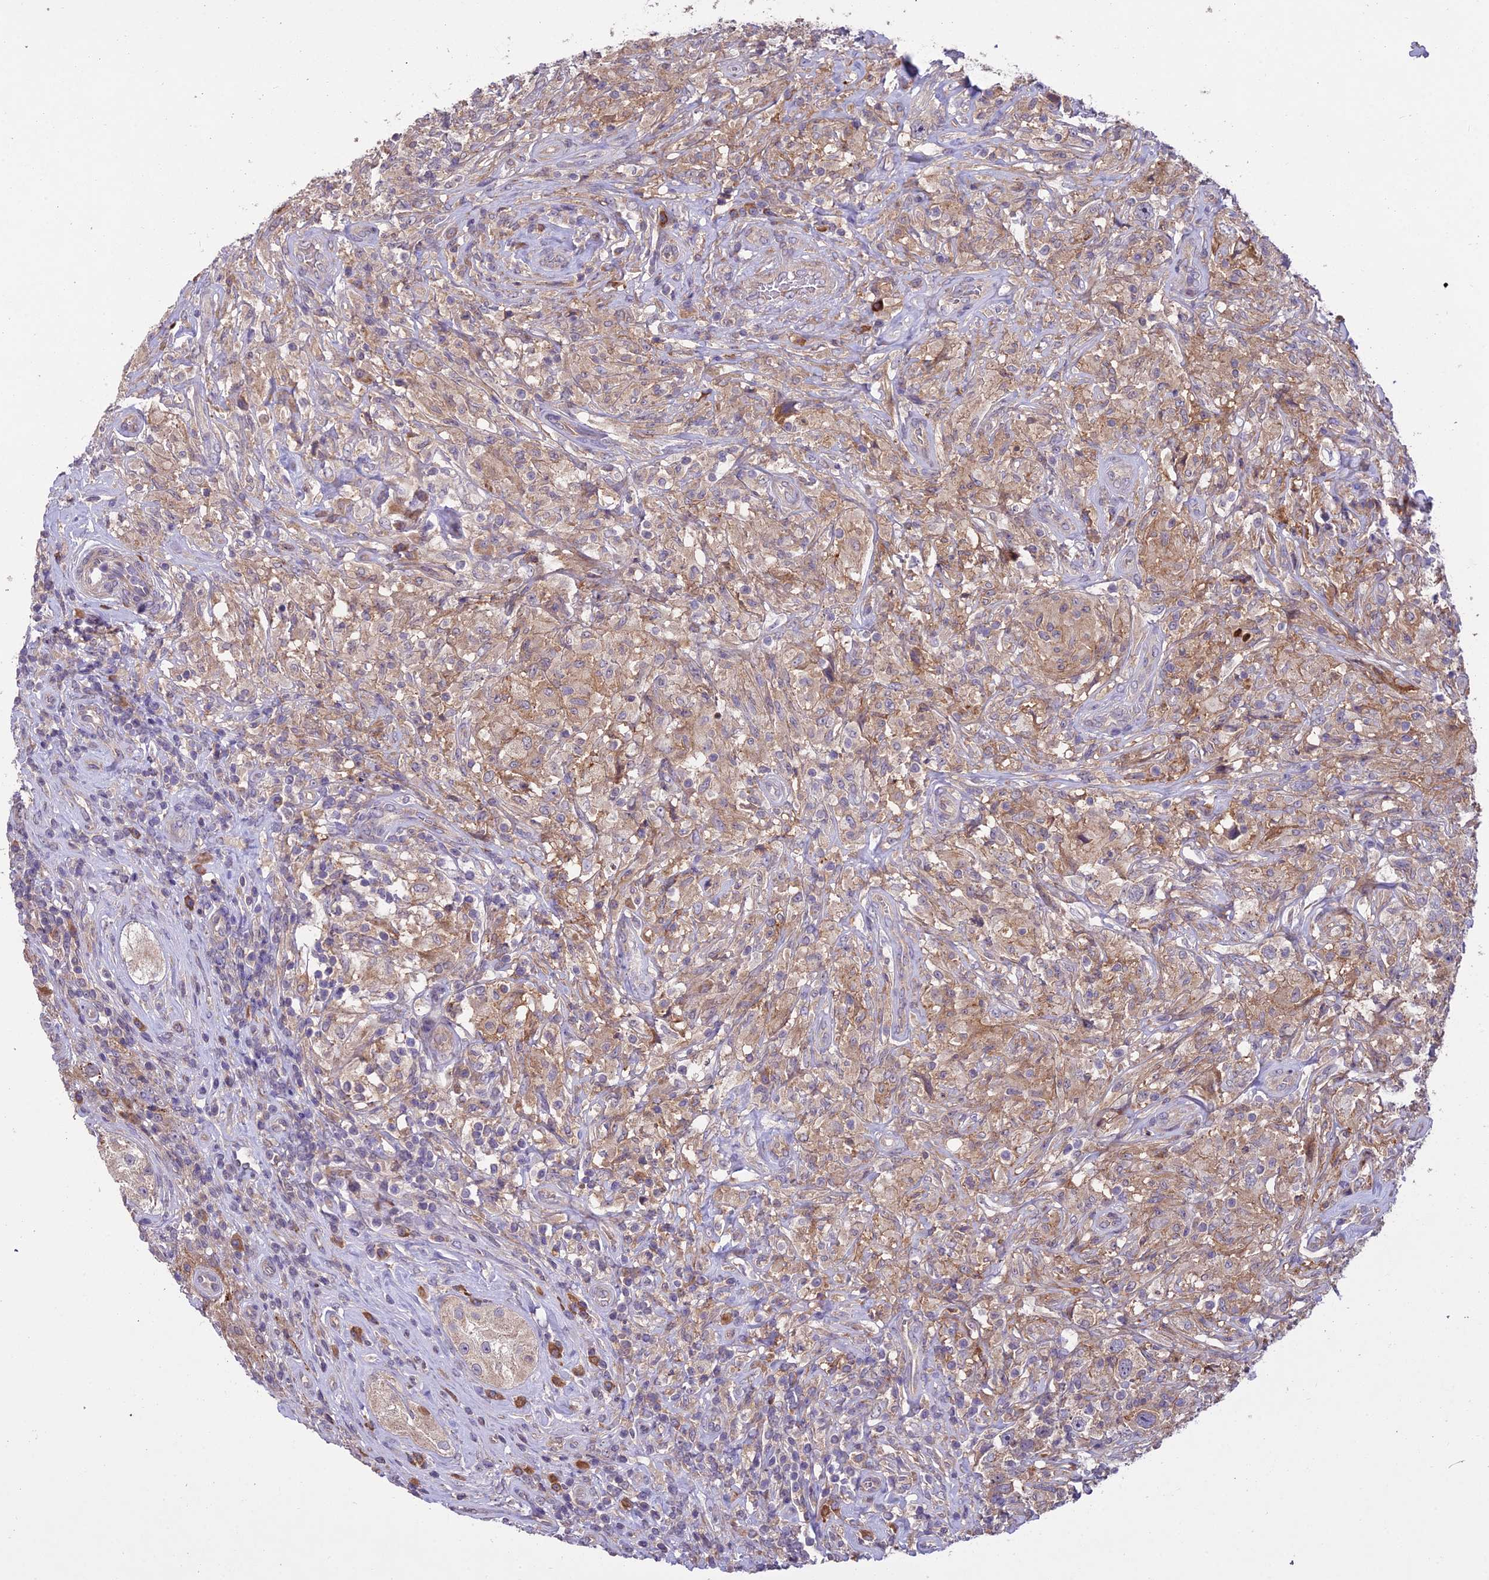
{"staining": {"intensity": "weak", "quantity": ">75%", "location": "cytoplasmic/membranous"}, "tissue": "testis cancer", "cell_type": "Tumor cells", "image_type": "cancer", "snomed": [{"axis": "morphology", "description": "Seminoma, NOS"}, {"axis": "topography", "description": "Testis"}], "caption": "Seminoma (testis) stained for a protein (brown) demonstrates weak cytoplasmic/membranous positive positivity in approximately >75% of tumor cells.", "gene": "CENPL", "patient": {"sex": "male", "age": 49}}